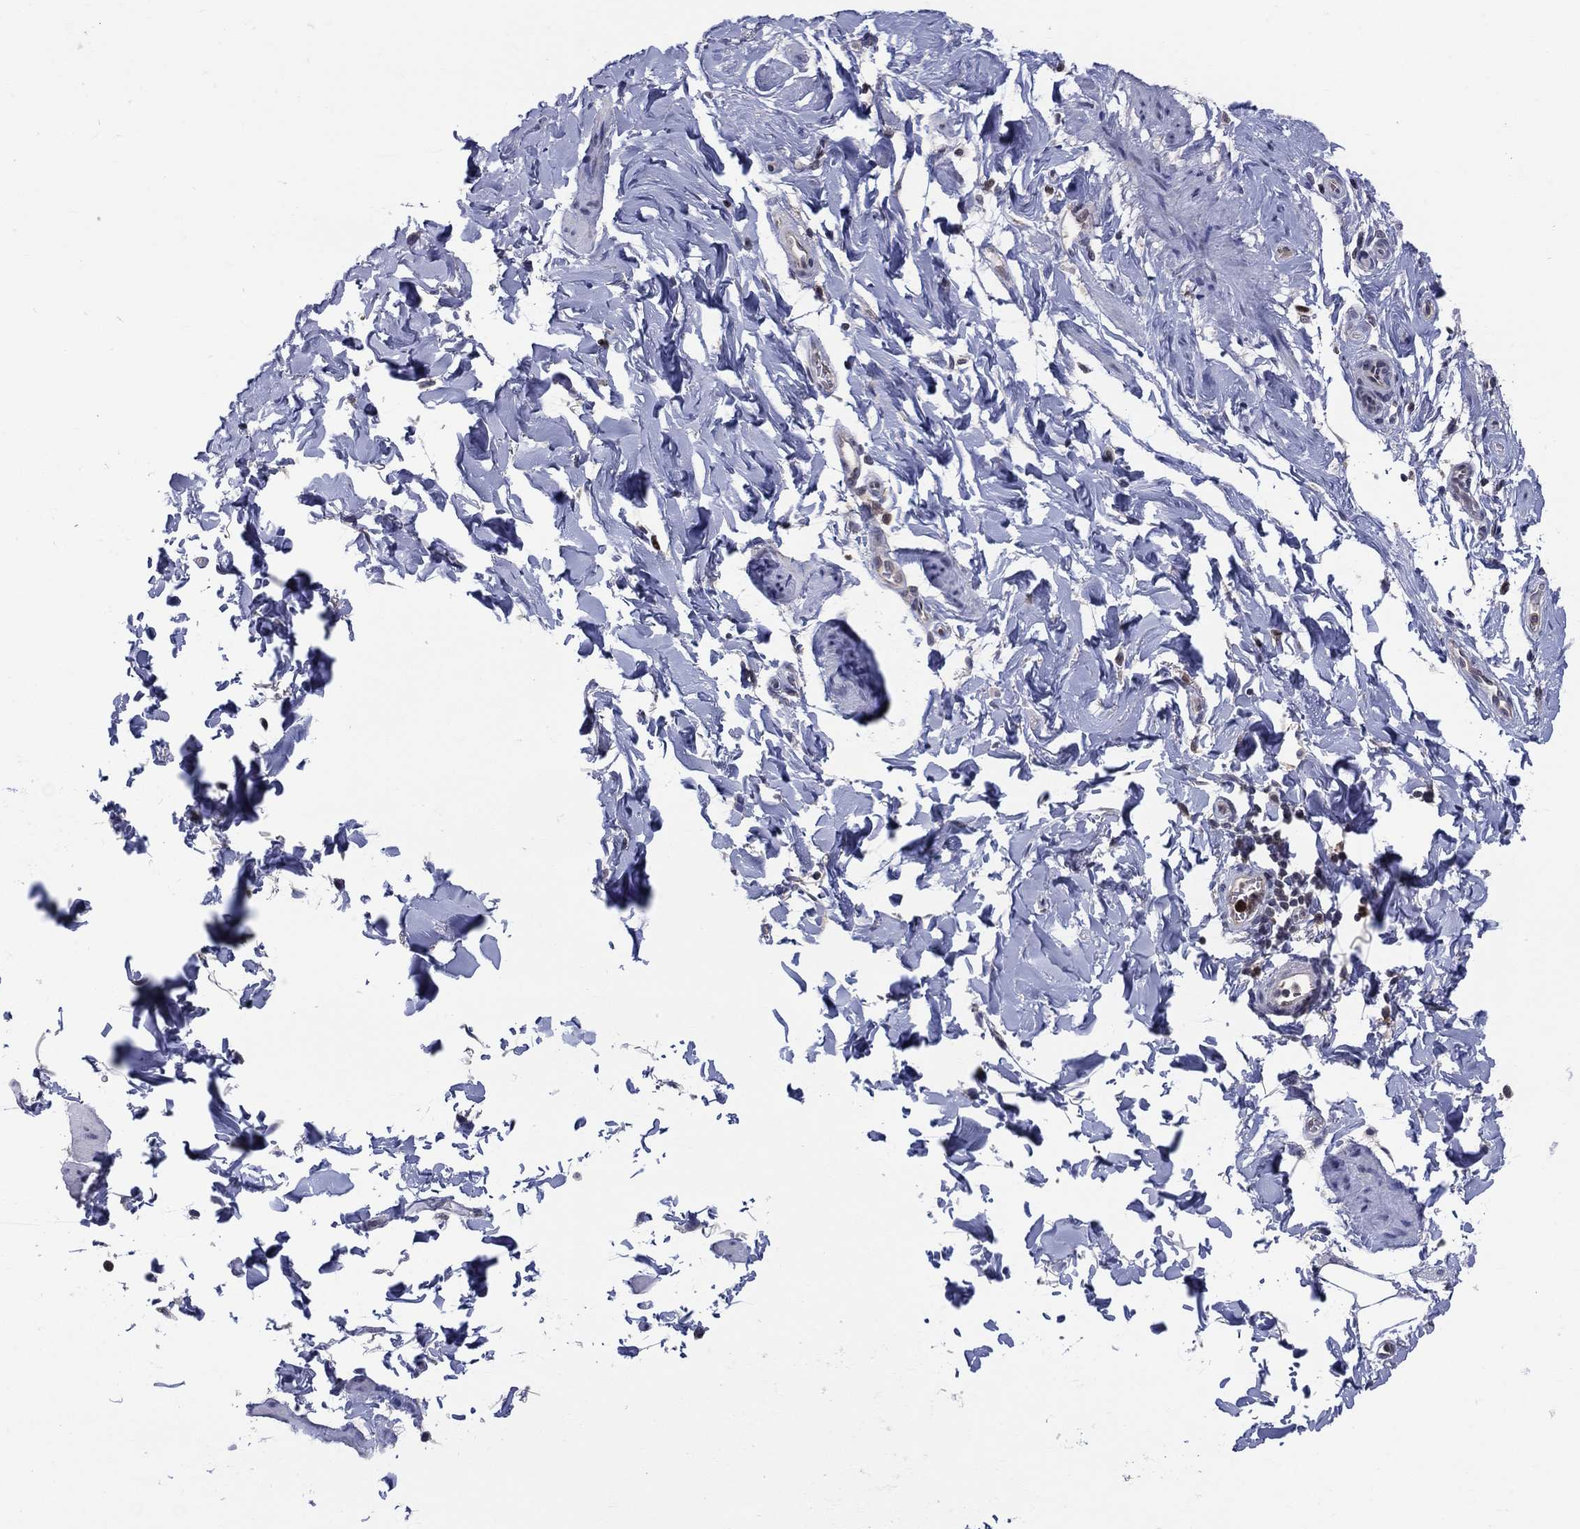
{"staining": {"intensity": "negative", "quantity": "none", "location": "none"}, "tissue": "smooth muscle", "cell_type": "Smooth muscle cells", "image_type": "normal", "snomed": [{"axis": "morphology", "description": "Normal tissue, NOS"}, {"axis": "topography", "description": "Adipose tissue"}, {"axis": "topography", "description": "Smooth muscle"}, {"axis": "topography", "description": "Peripheral nerve tissue"}], "caption": "An immunohistochemistry (IHC) histopathology image of benign smooth muscle is shown. There is no staining in smooth muscle cells of smooth muscle.", "gene": "ZNHIT3", "patient": {"sex": "male", "age": 83}}